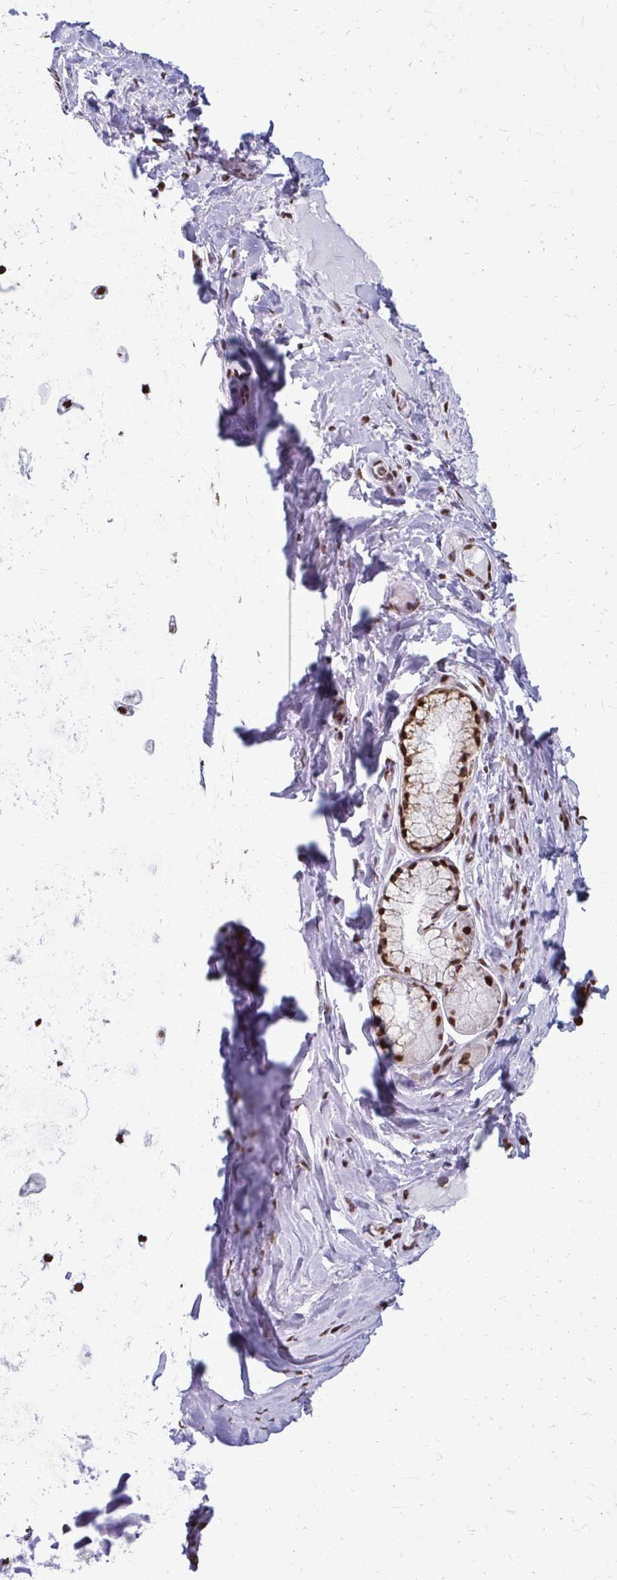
{"staining": {"intensity": "moderate", "quantity": "<25%", "location": "nuclear"}, "tissue": "soft tissue", "cell_type": "Chondrocytes", "image_type": "normal", "snomed": [{"axis": "morphology", "description": "Normal tissue, NOS"}, {"axis": "topography", "description": "Cartilage tissue"}, {"axis": "topography", "description": "Bronchus"}], "caption": "A histopathology image of soft tissue stained for a protein reveals moderate nuclear brown staining in chondrocytes. The protein of interest is shown in brown color, while the nuclei are stained blue.", "gene": "SNRPA", "patient": {"sex": "male", "age": 64}}